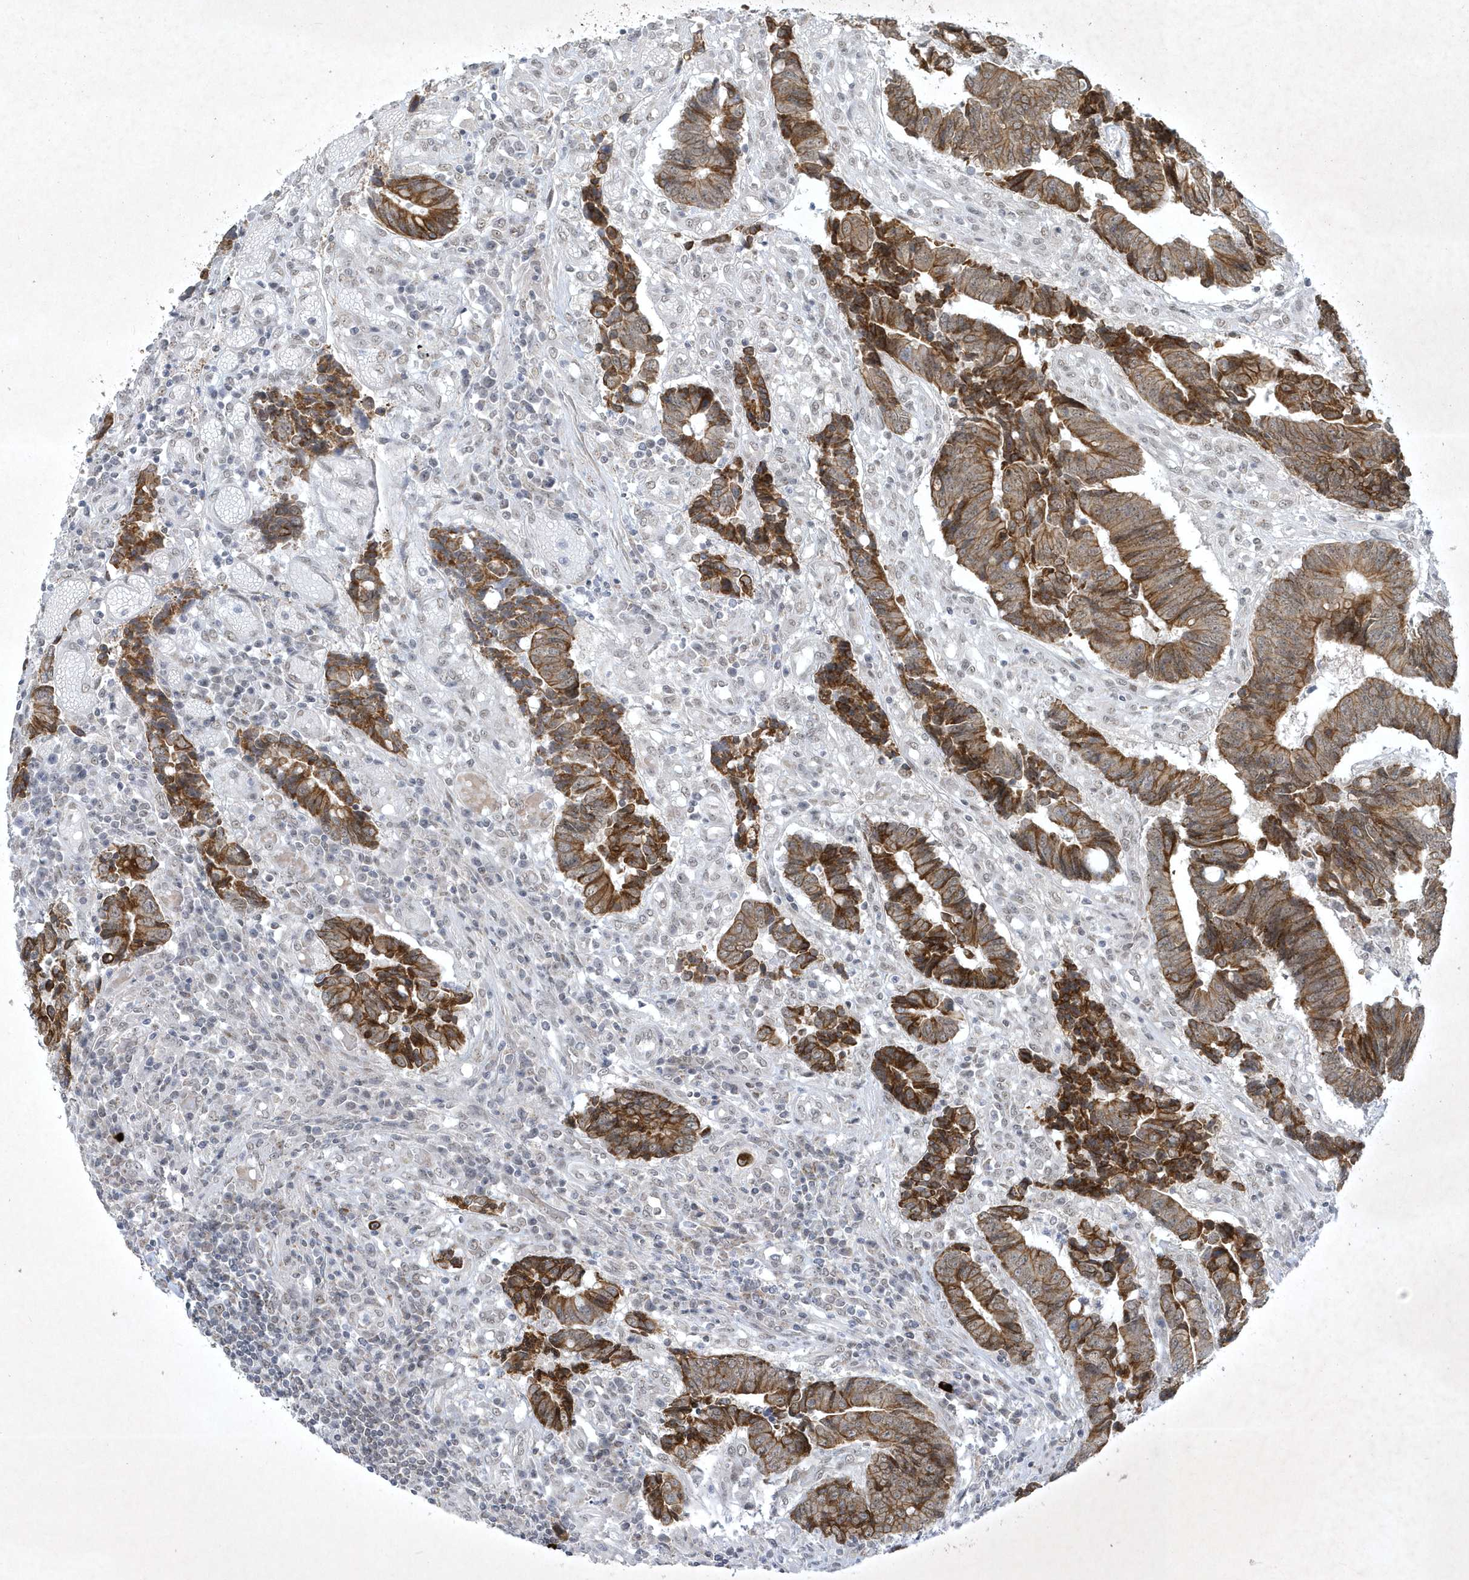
{"staining": {"intensity": "strong", "quantity": ">75%", "location": "cytoplasmic/membranous"}, "tissue": "colorectal cancer", "cell_type": "Tumor cells", "image_type": "cancer", "snomed": [{"axis": "morphology", "description": "Adenocarcinoma, NOS"}, {"axis": "topography", "description": "Rectum"}], "caption": "A photomicrograph of human colorectal cancer stained for a protein displays strong cytoplasmic/membranous brown staining in tumor cells.", "gene": "ZBTB9", "patient": {"sex": "male", "age": 84}}